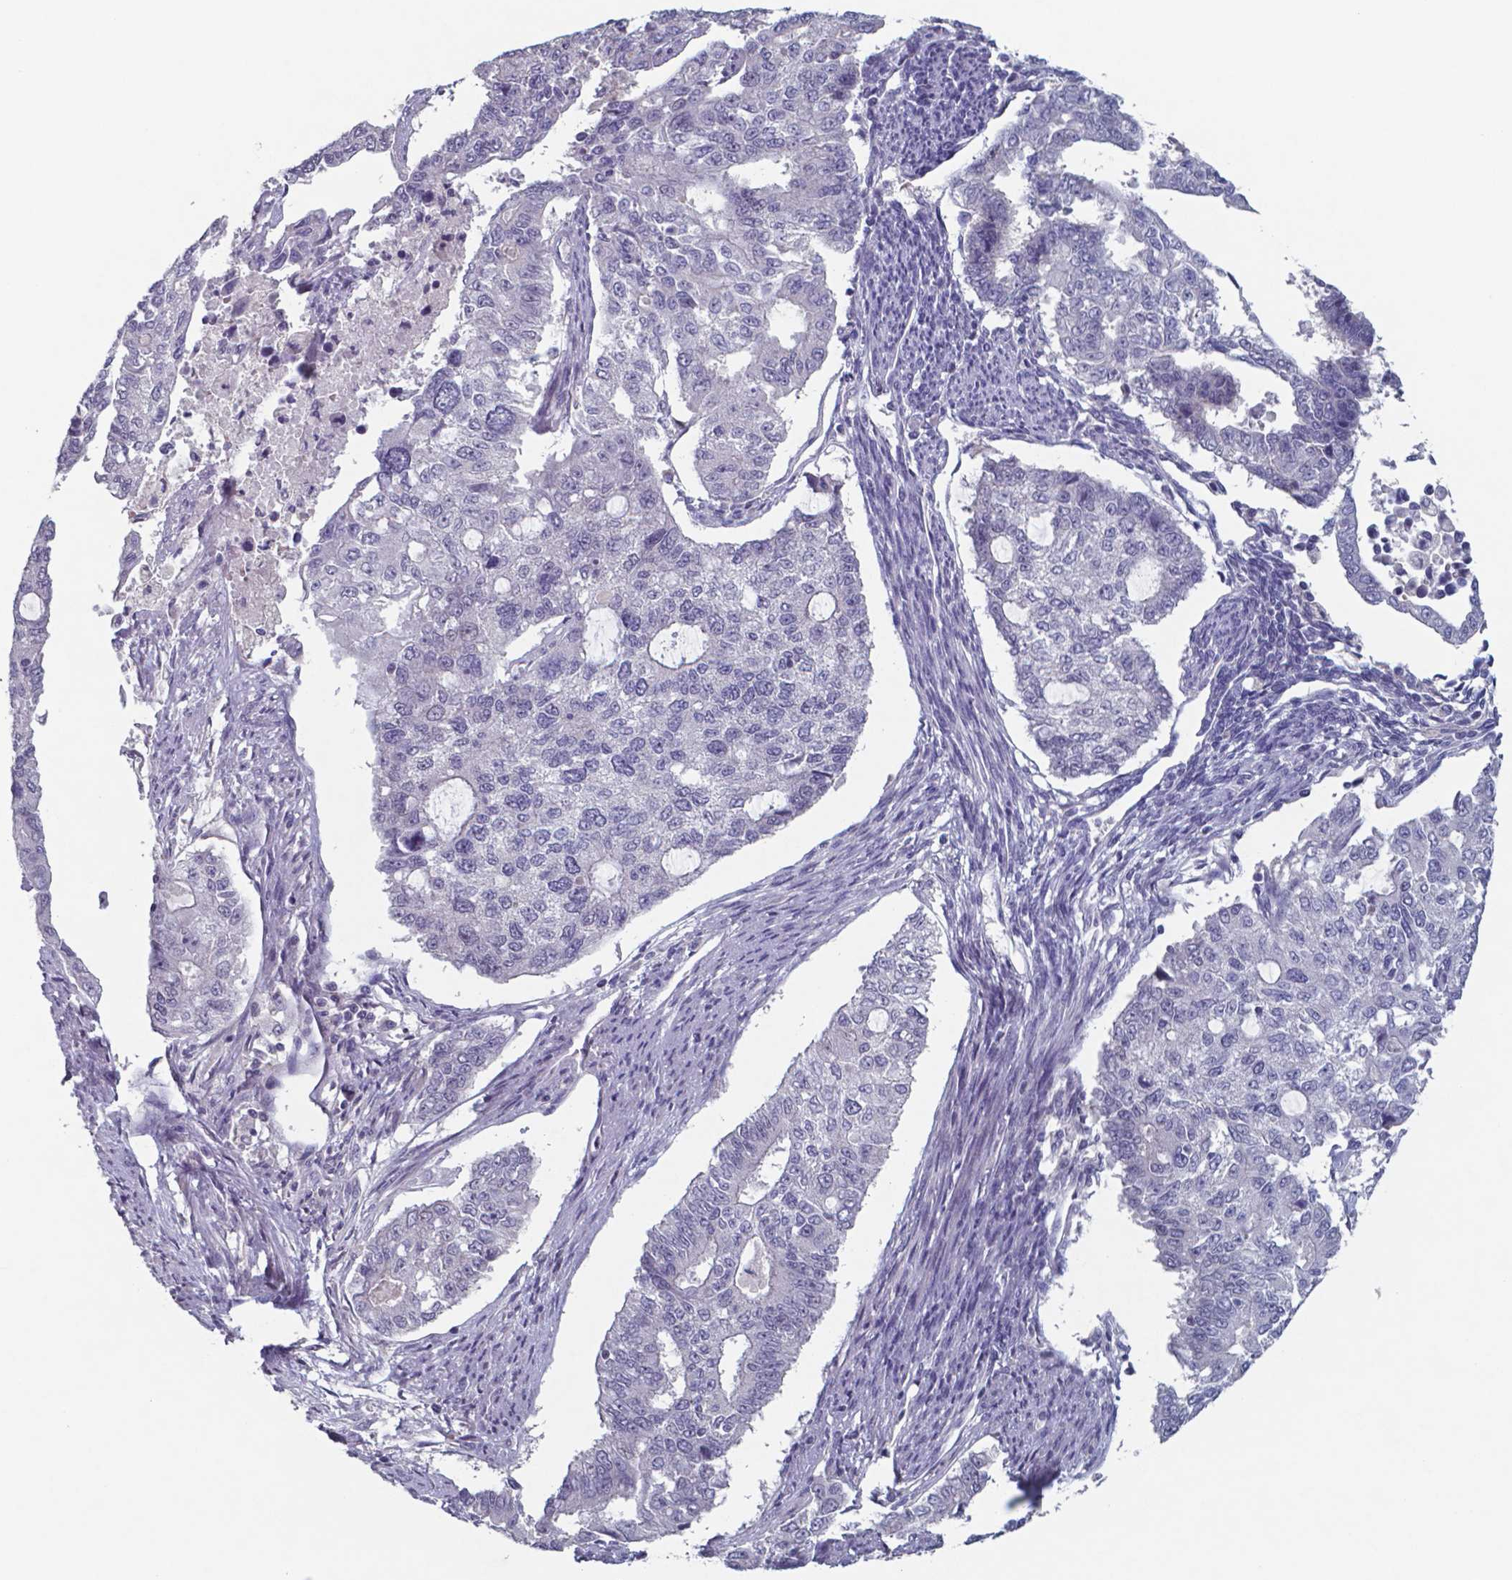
{"staining": {"intensity": "negative", "quantity": "none", "location": "none"}, "tissue": "endometrial cancer", "cell_type": "Tumor cells", "image_type": "cancer", "snomed": [{"axis": "morphology", "description": "Adenocarcinoma, NOS"}, {"axis": "topography", "description": "Uterus"}], "caption": "This image is of endometrial cancer stained with IHC to label a protein in brown with the nuclei are counter-stained blue. There is no staining in tumor cells. (DAB immunohistochemistry visualized using brightfield microscopy, high magnification).", "gene": "TDP2", "patient": {"sex": "female", "age": 59}}